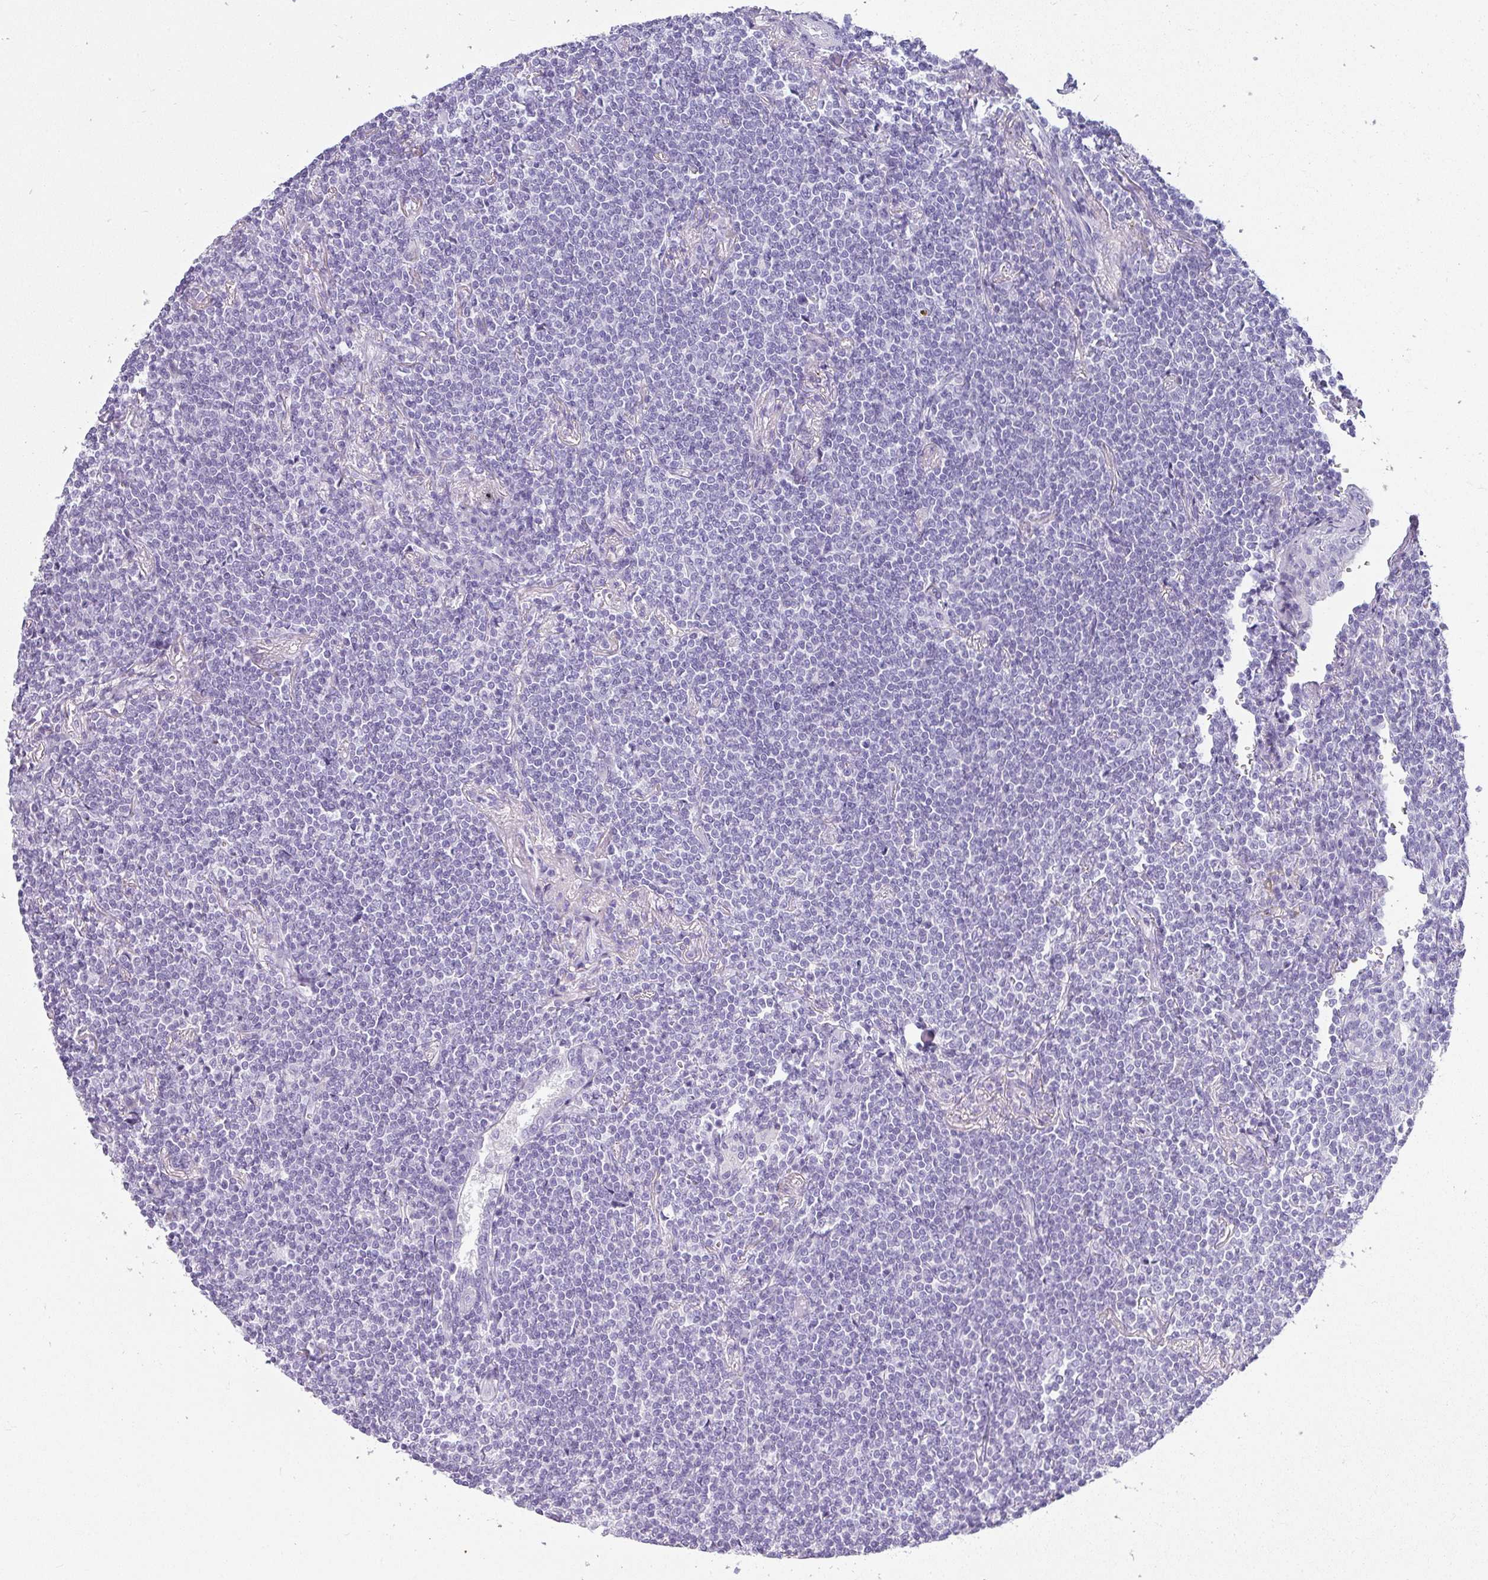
{"staining": {"intensity": "negative", "quantity": "none", "location": "none"}, "tissue": "lymphoma", "cell_type": "Tumor cells", "image_type": "cancer", "snomed": [{"axis": "morphology", "description": "Malignant lymphoma, non-Hodgkin's type, Low grade"}, {"axis": "topography", "description": "Lung"}], "caption": "IHC of lymphoma displays no expression in tumor cells.", "gene": "VCY1B", "patient": {"sex": "female", "age": 71}}